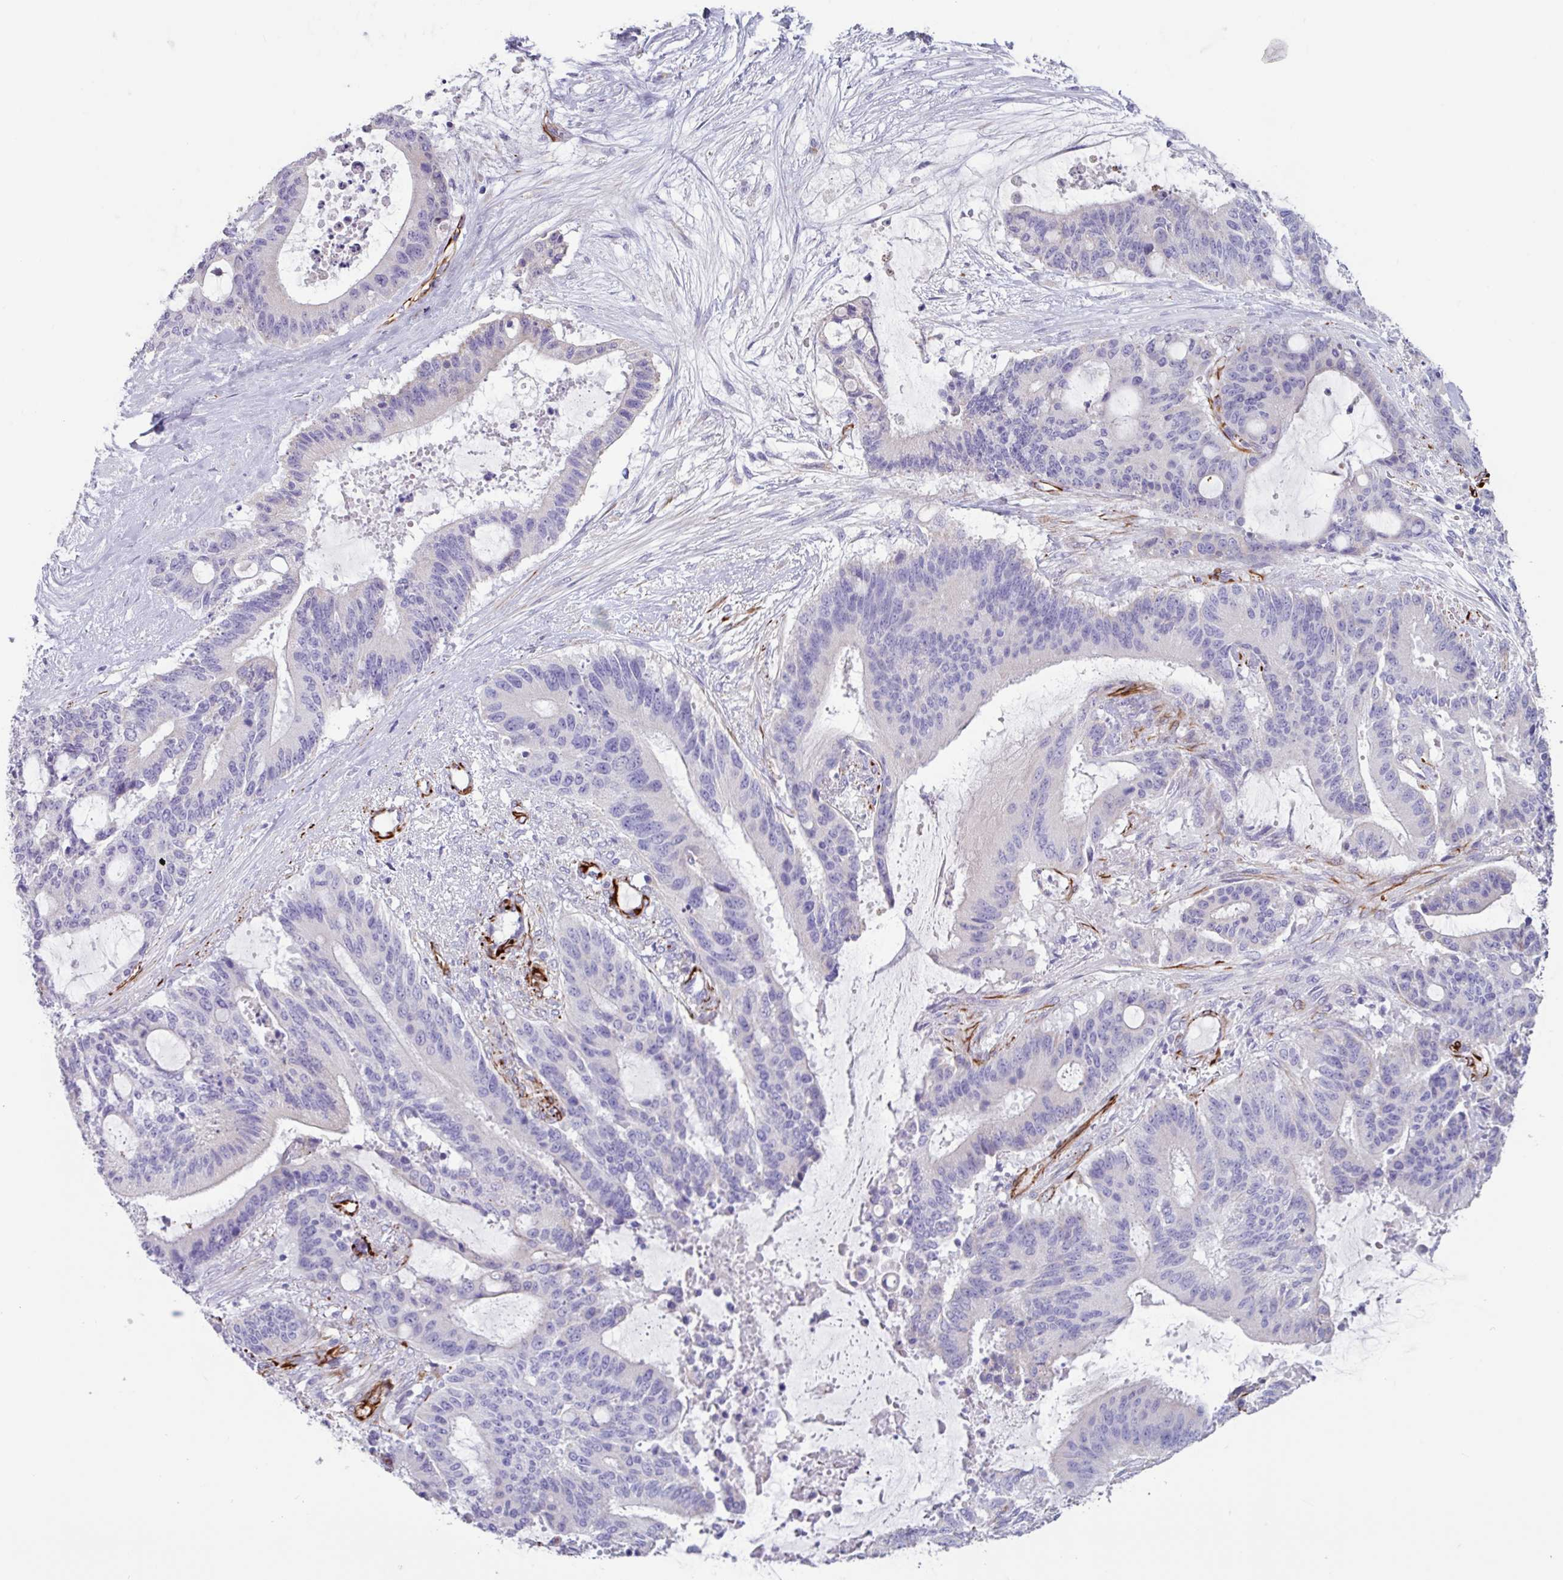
{"staining": {"intensity": "negative", "quantity": "none", "location": "none"}, "tissue": "liver cancer", "cell_type": "Tumor cells", "image_type": "cancer", "snomed": [{"axis": "morphology", "description": "Normal tissue, NOS"}, {"axis": "morphology", "description": "Cholangiocarcinoma"}, {"axis": "topography", "description": "Liver"}, {"axis": "topography", "description": "Peripheral nerve tissue"}], "caption": "Immunohistochemistry photomicrograph of neoplastic tissue: human liver cancer (cholangiocarcinoma) stained with DAB (3,3'-diaminobenzidine) shows no significant protein expression in tumor cells.", "gene": "BTD", "patient": {"sex": "female", "age": 73}}